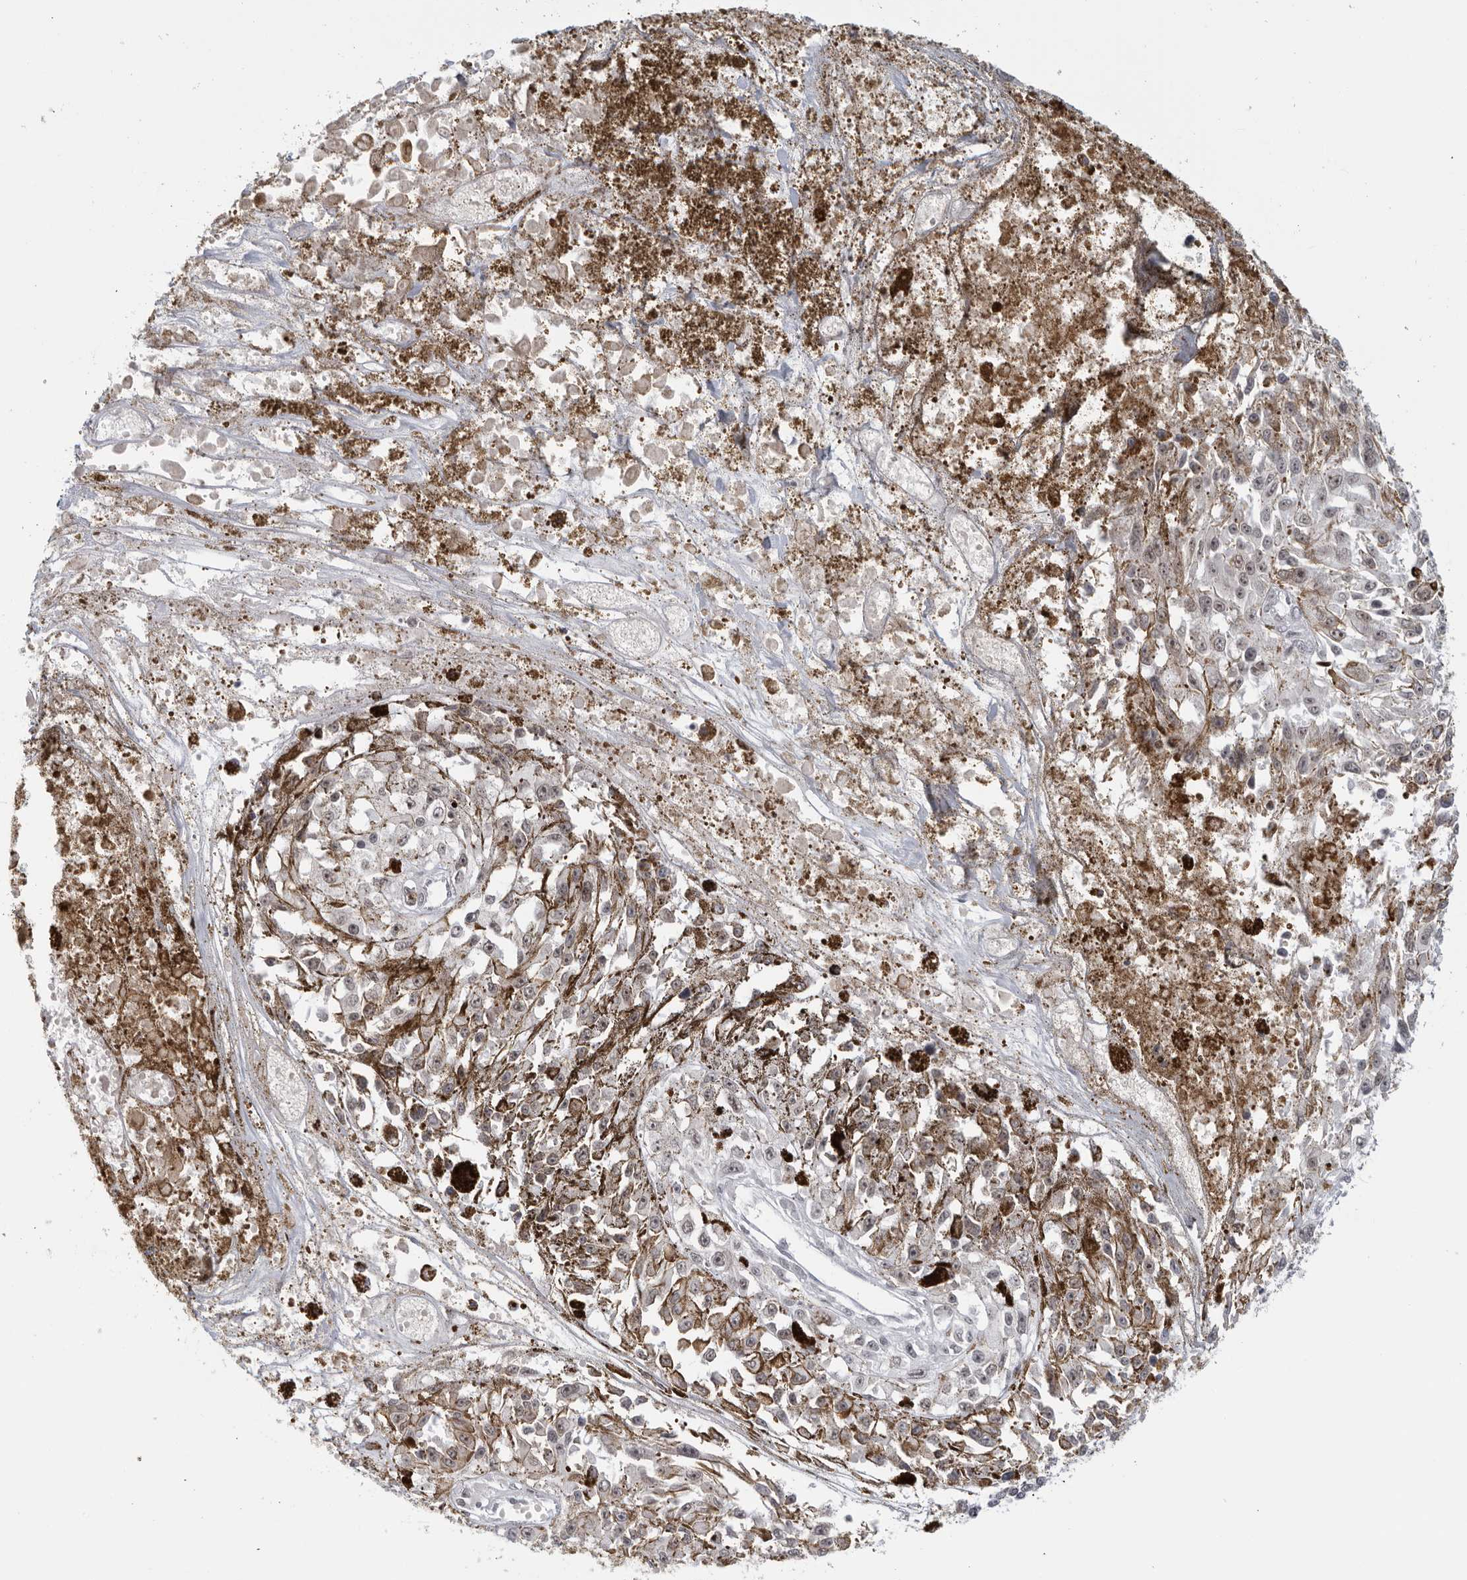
{"staining": {"intensity": "negative", "quantity": "none", "location": "none"}, "tissue": "melanoma", "cell_type": "Tumor cells", "image_type": "cancer", "snomed": [{"axis": "morphology", "description": "Malignant melanoma, Metastatic site"}, {"axis": "topography", "description": "Lymph node"}], "caption": "Immunohistochemical staining of human melanoma exhibits no significant positivity in tumor cells.", "gene": "RAB11FIP3", "patient": {"sex": "male", "age": 59}}